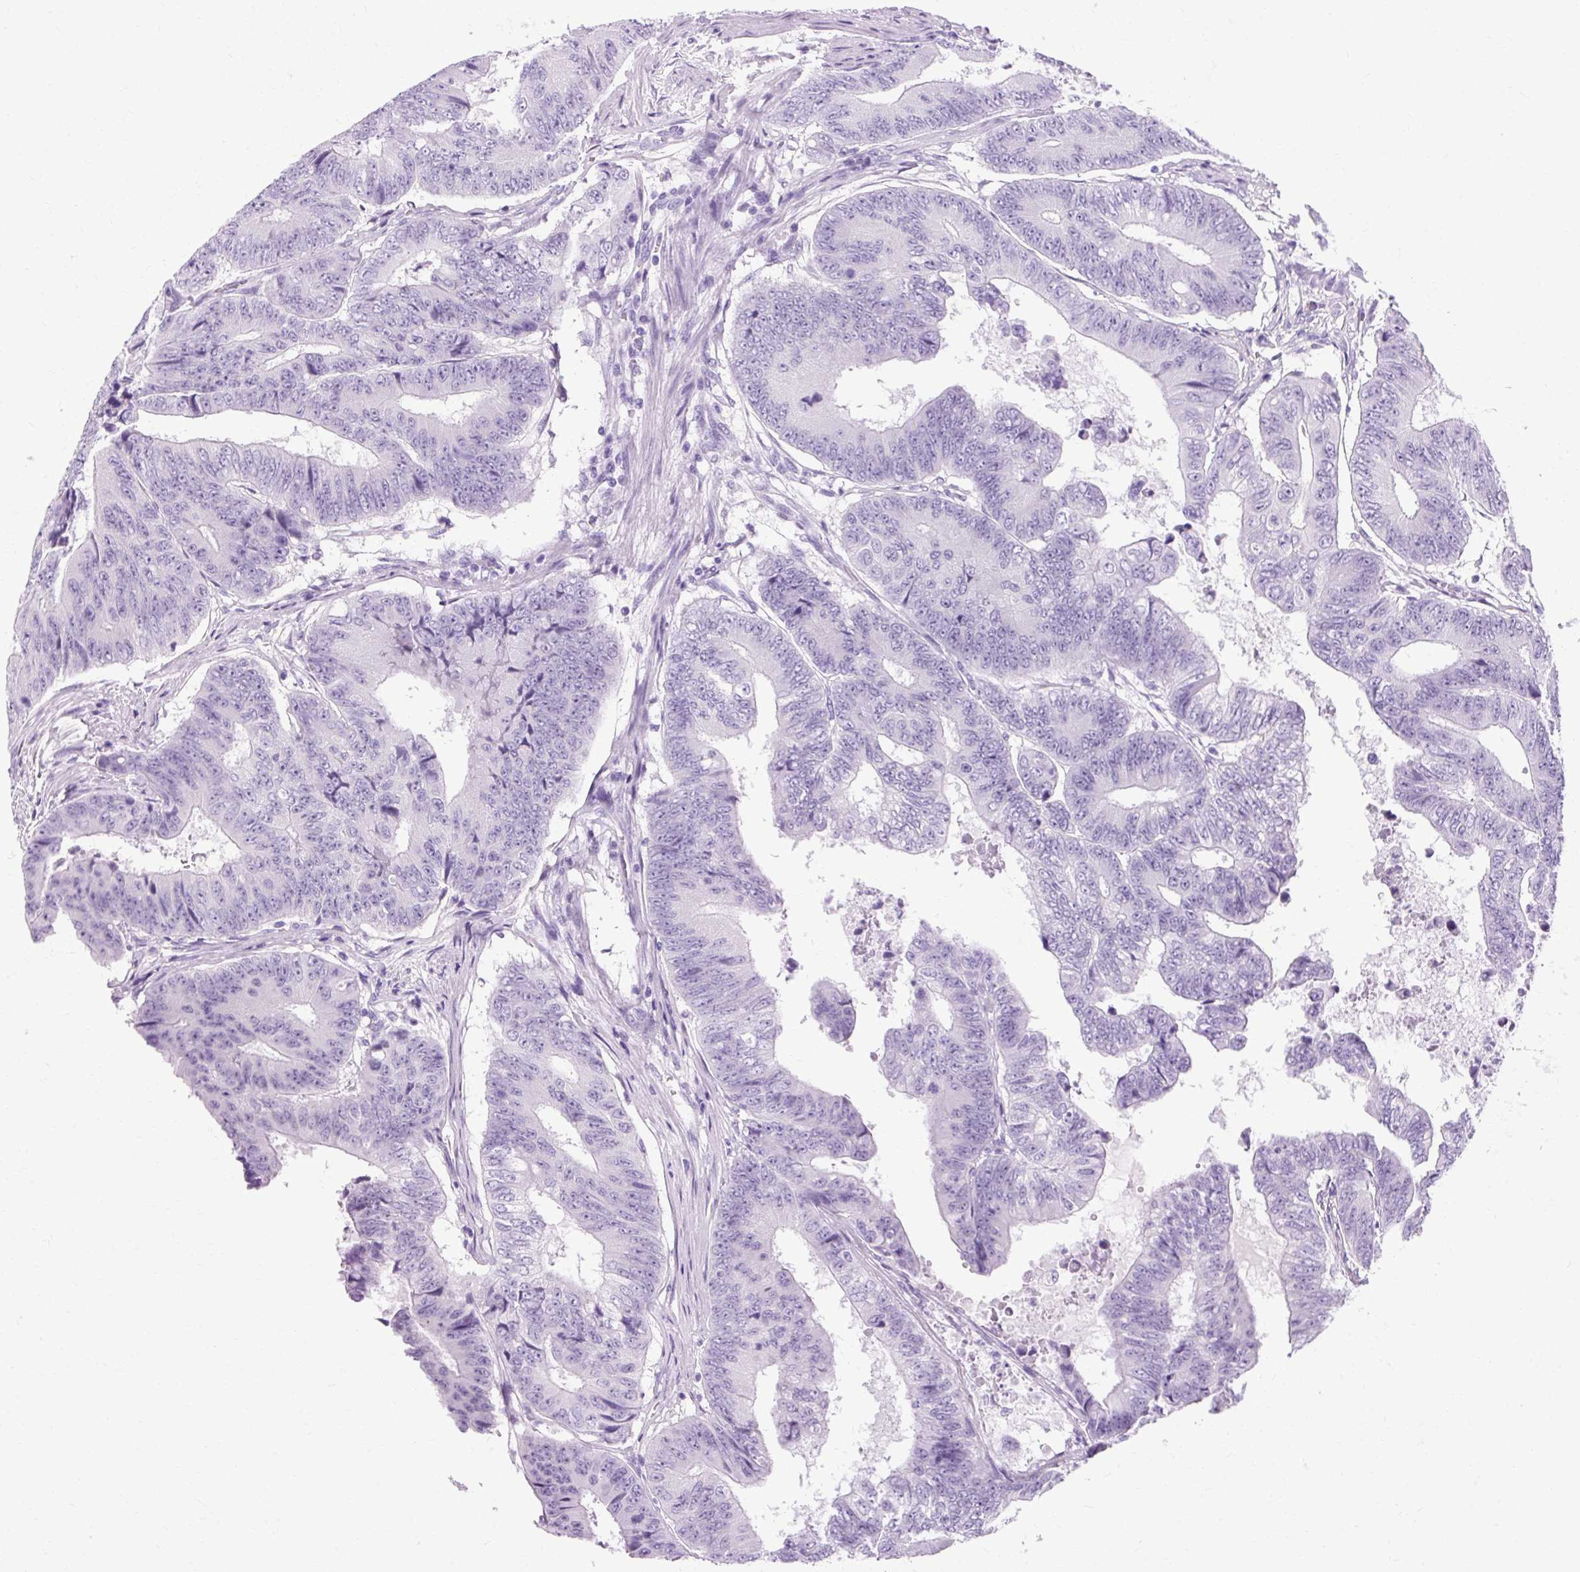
{"staining": {"intensity": "negative", "quantity": "none", "location": "none"}, "tissue": "colorectal cancer", "cell_type": "Tumor cells", "image_type": "cancer", "snomed": [{"axis": "morphology", "description": "Adenocarcinoma, NOS"}, {"axis": "topography", "description": "Colon"}], "caption": "A micrograph of human colorectal cancer is negative for staining in tumor cells.", "gene": "B3GNT4", "patient": {"sex": "female", "age": 48}}